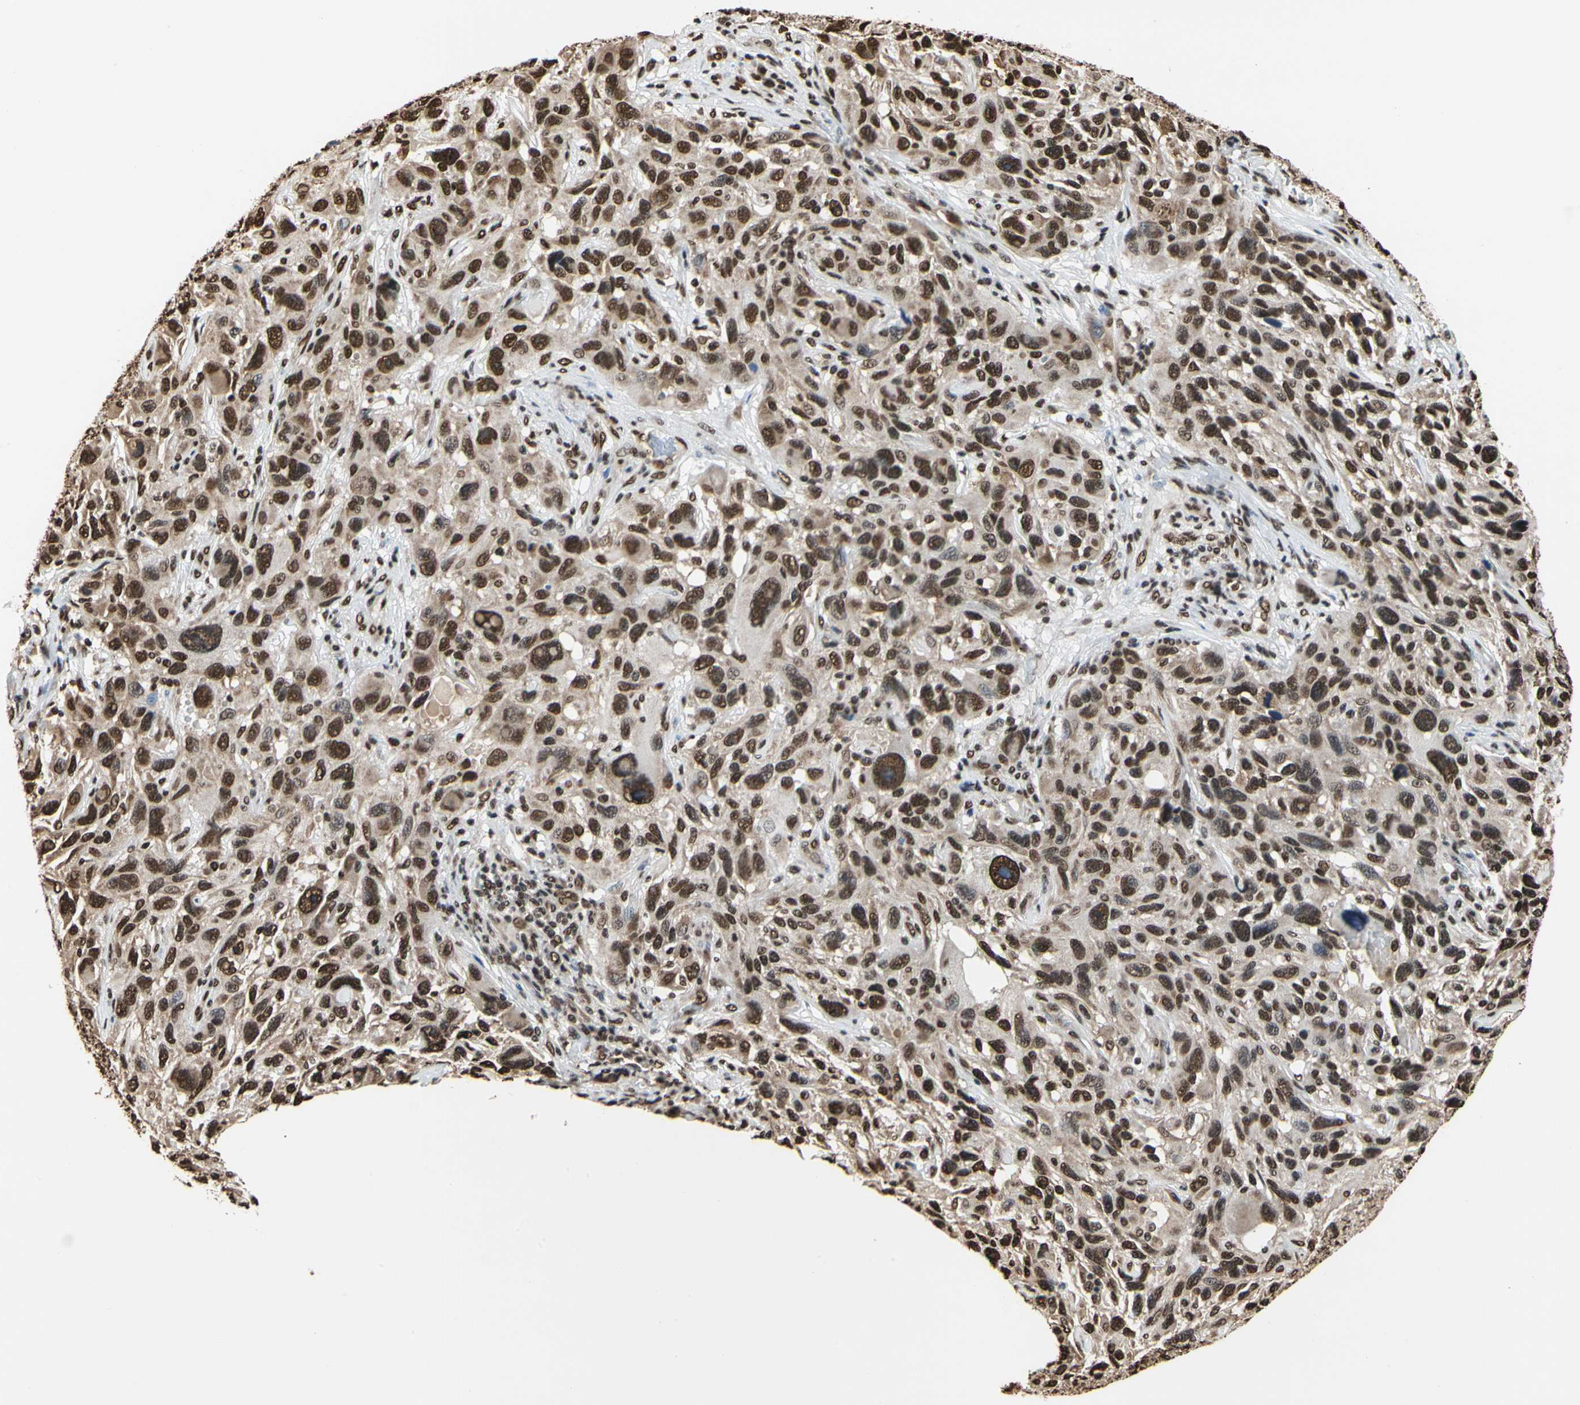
{"staining": {"intensity": "strong", "quantity": ">75%", "location": "nuclear"}, "tissue": "melanoma", "cell_type": "Tumor cells", "image_type": "cancer", "snomed": [{"axis": "morphology", "description": "Malignant melanoma, NOS"}, {"axis": "topography", "description": "Skin"}], "caption": "Malignant melanoma stained for a protein (brown) exhibits strong nuclear positive positivity in approximately >75% of tumor cells.", "gene": "HNRNPK", "patient": {"sex": "male", "age": 53}}